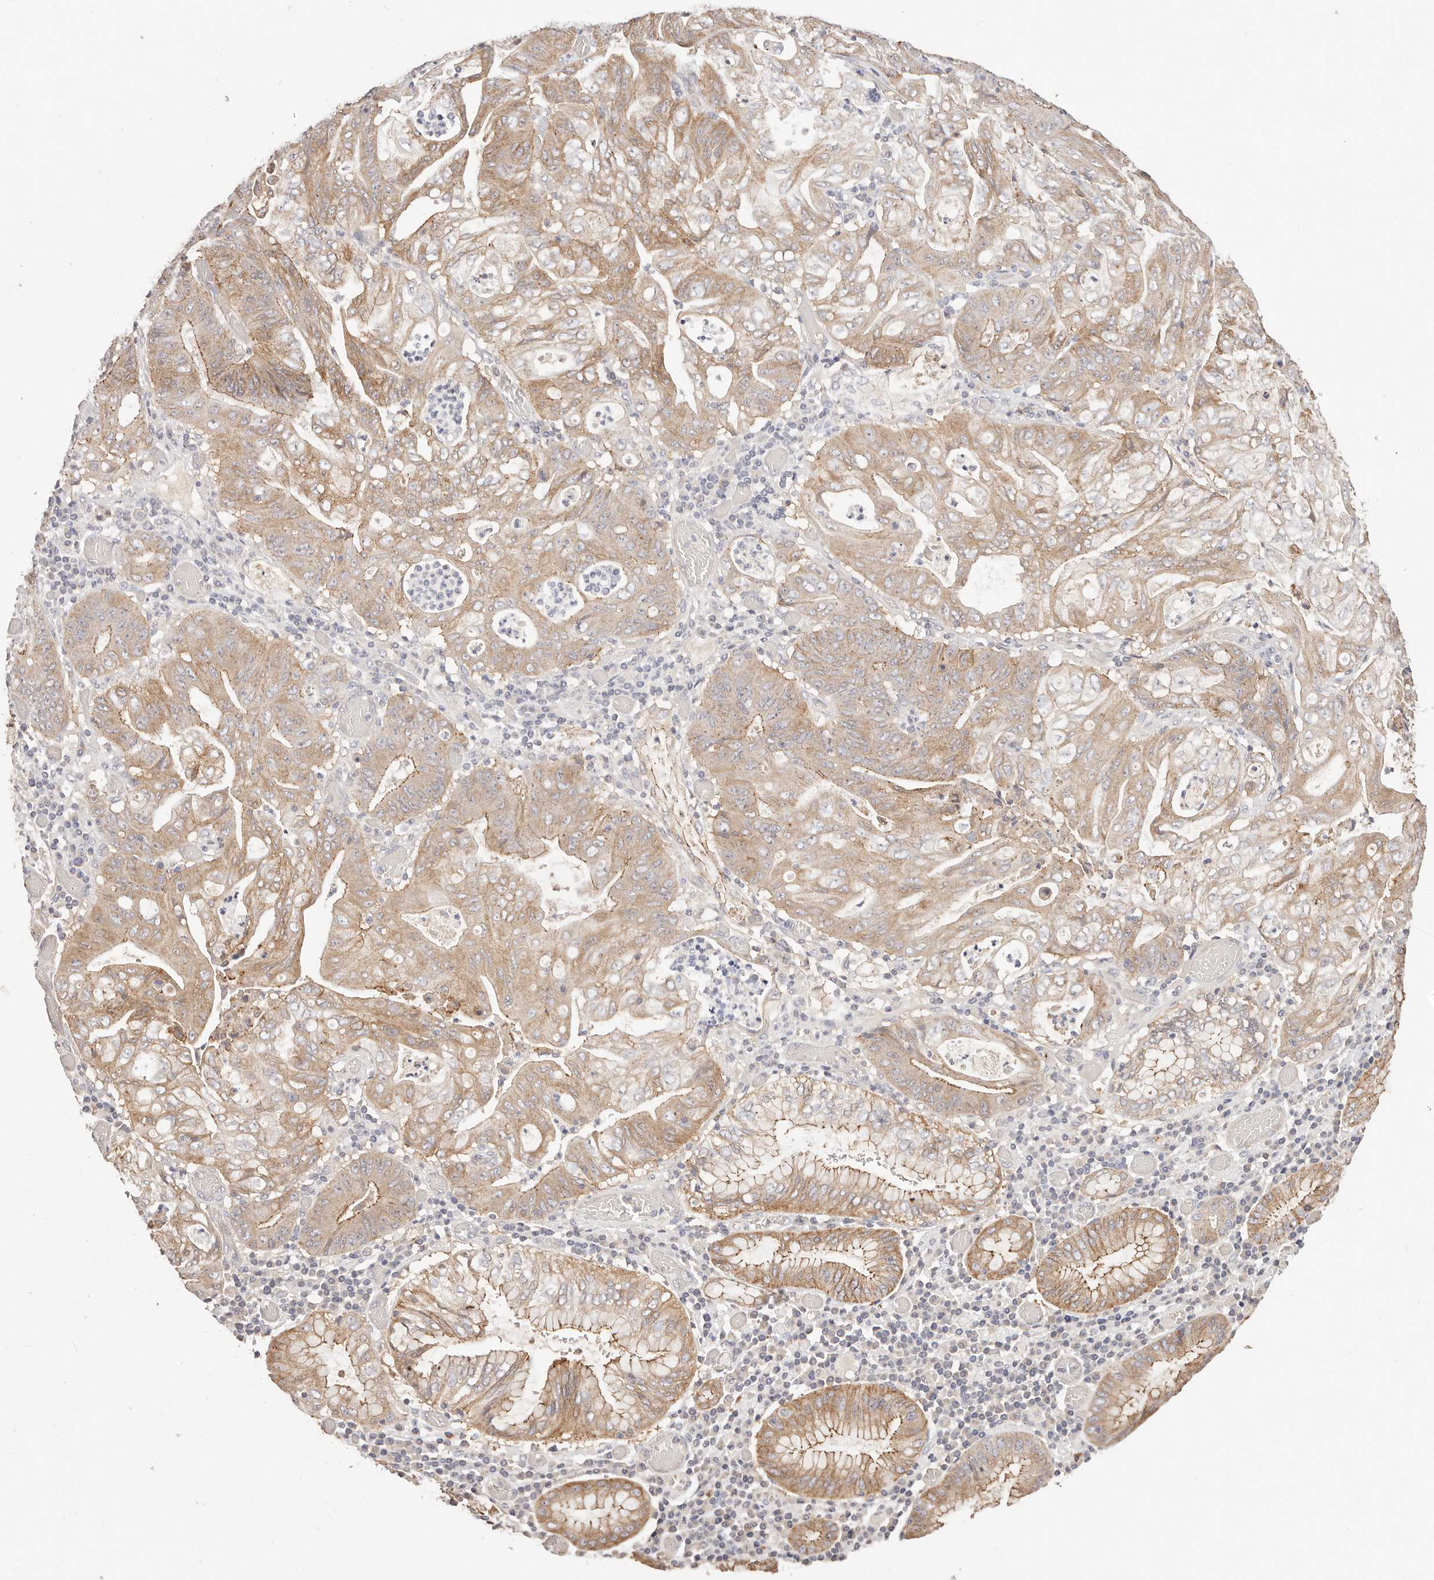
{"staining": {"intensity": "moderate", "quantity": "25%-75%", "location": "cytoplasmic/membranous"}, "tissue": "stomach cancer", "cell_type": "Tumor cells", "image_type": "cancer", "snomed": [{"axis": "morphology", "description": "Adenocarcinoma, NOS"}, {"axis": "topography", "description": "Stomach"}], "caption": "Brown immunohistochemical staining in human stomach cancer demonstrates moderate cytoplasmic/membranous expression in approximately 25%-75% of tumor cells.", "gene": "CXADR", "patient": {"sex": "female", "age": 73}}